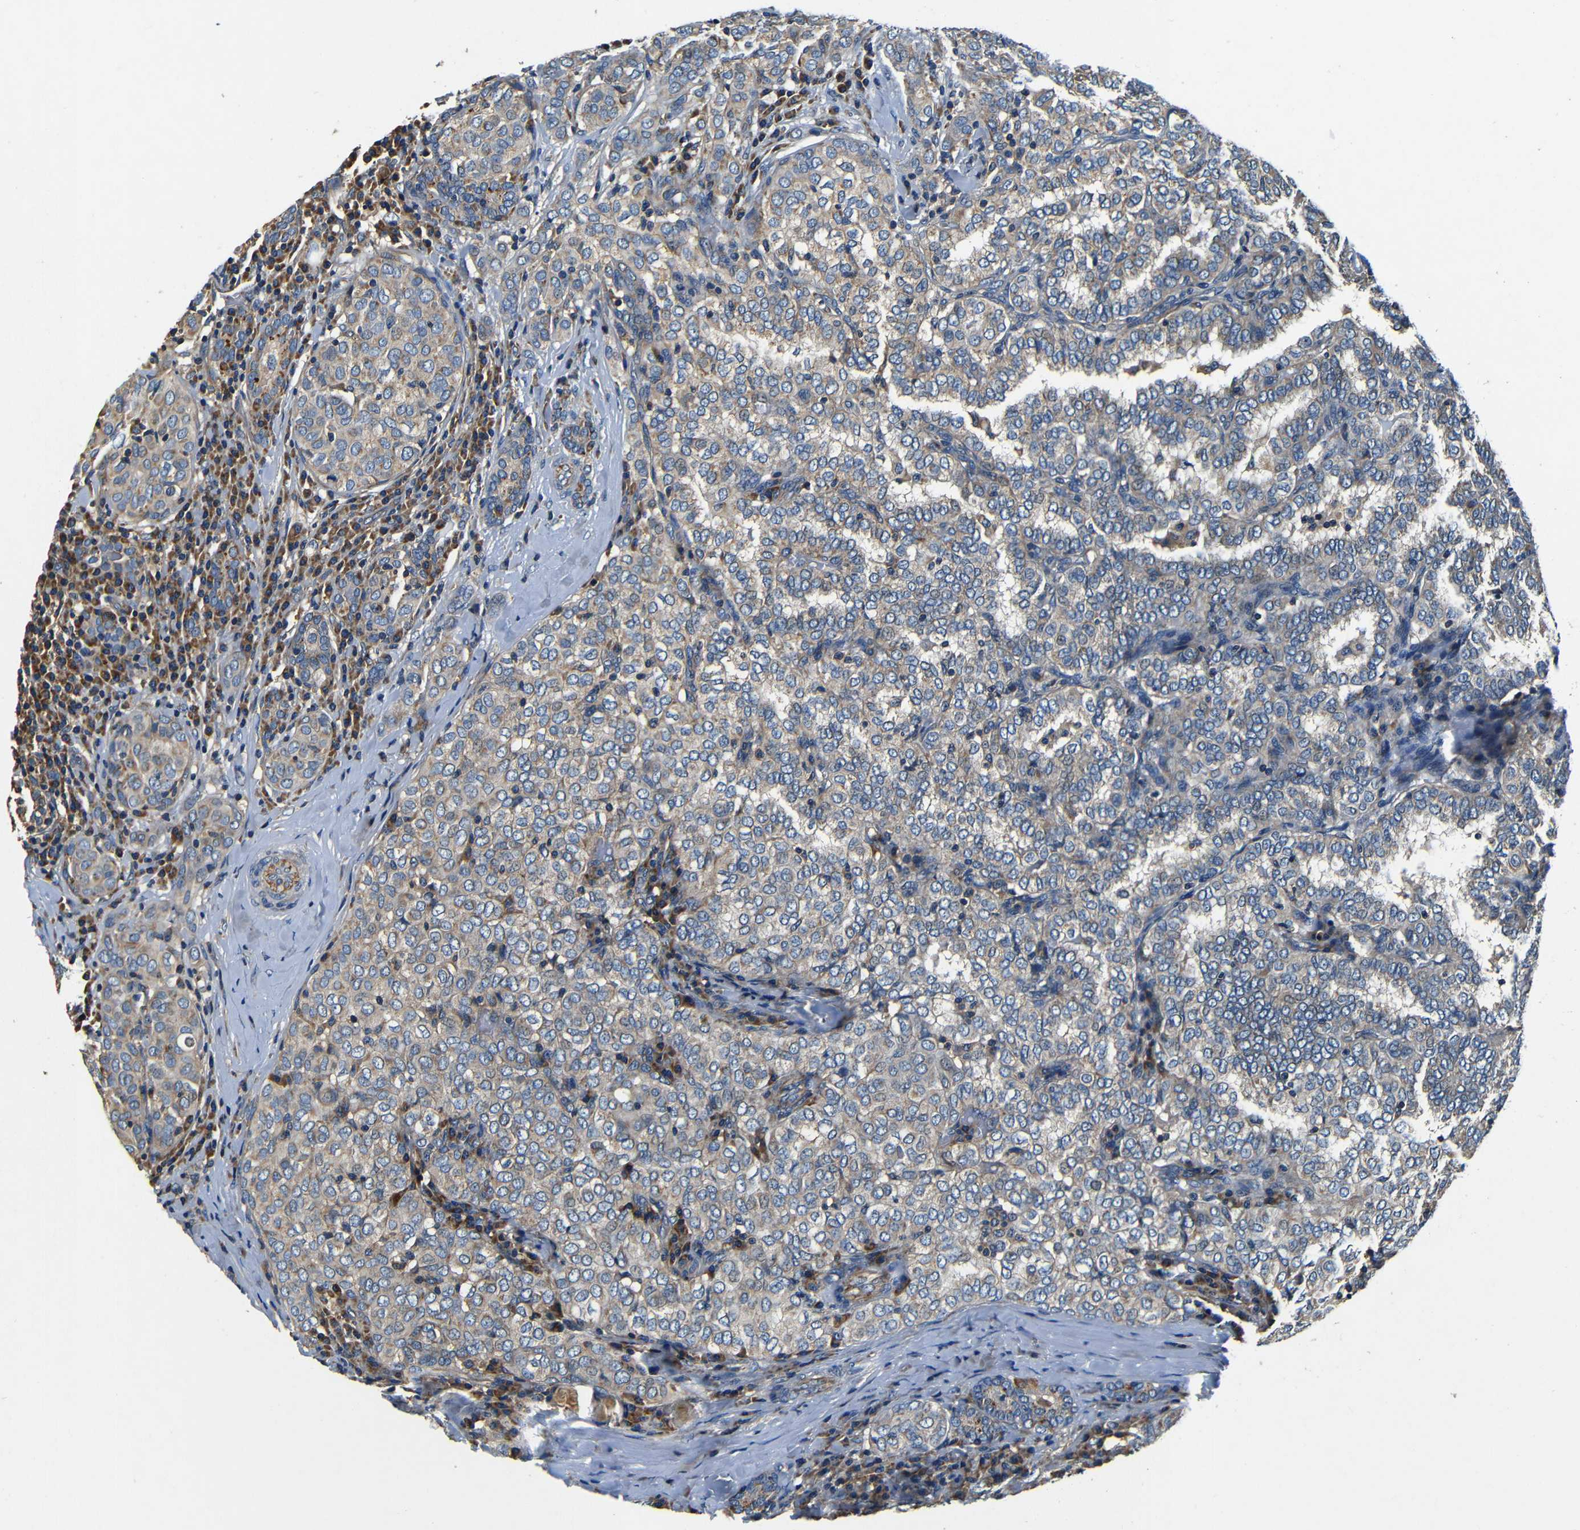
{"staining": {"intensity": "weak", "quantity": ">75%", "location": "cytoplasmic/membranous"}, "tissue": "thyroid cancer", "cell_type": "Tumor cells", "image_type": "cancer", "snomed": [{"axis": "morphology", "description": "Papillary adenocarcinoma, NOS"}, {"axis": "topography", "description": "Thyroid gland"}], "caption": "Protein expression analysis of thyroid cancer (papillary adenocarcinoma) reveals weak cytoplasmic/membranous staining in approximately >75% of tumor cells. Immunohistochemistry stains the protein of interest in brown and the nuclei are stained blue.", "gene": "MTX1", "patient": {"sex": "female", "age": 30}}